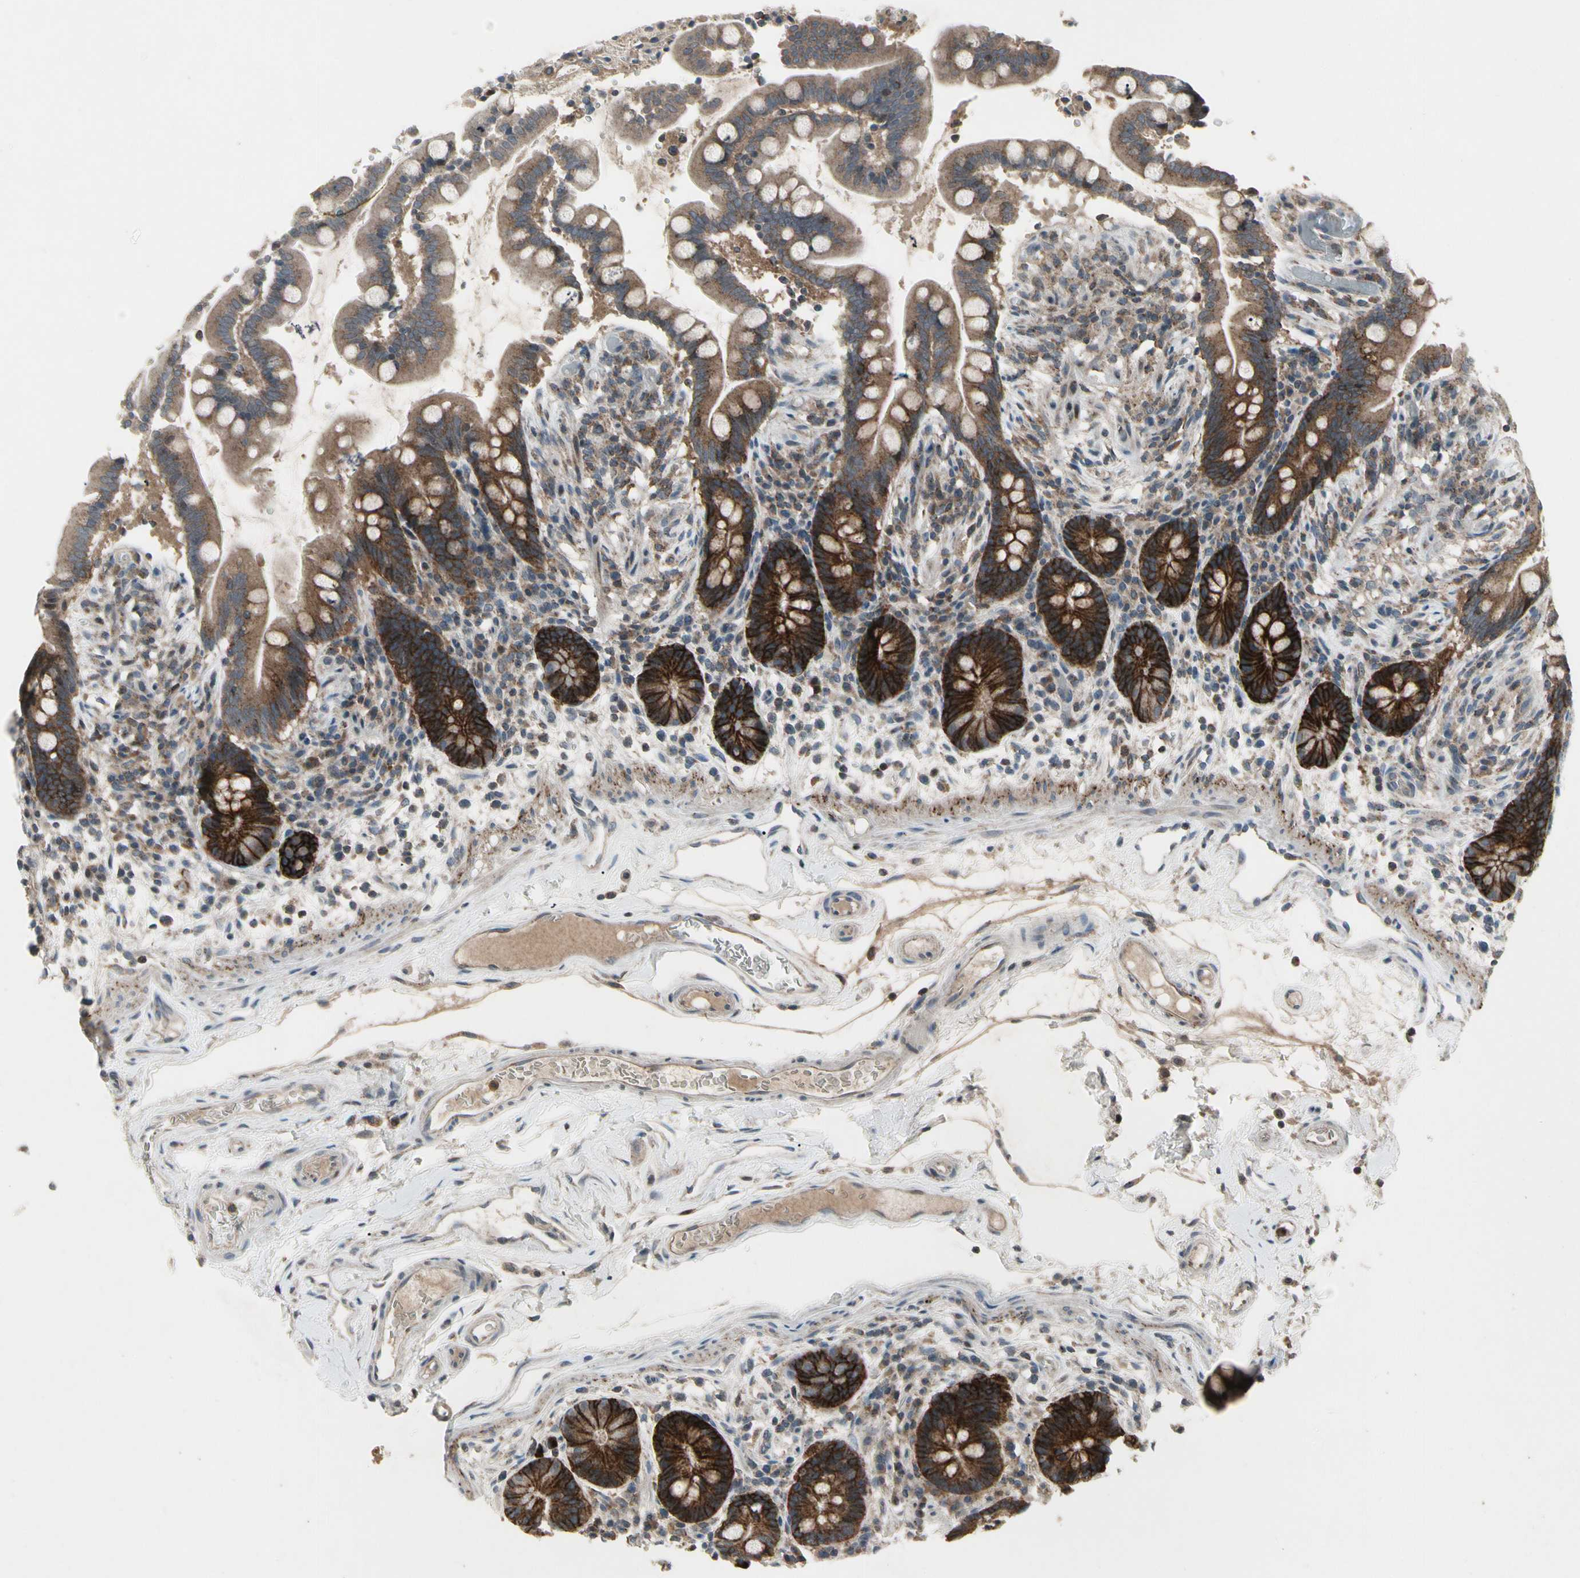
{"staining": {"intensity": "weak", "quantity": ">75%", "location": "cytoplasmic/membranous"}, "tissue": "colon", "cell_type": "Endothelial cells", "image_type": "normal", "snomed": [{"axis": "morphology", "description": "Normal tissue, NOS"}, {"axis": "topography", "description": "Colon"}], "caption": "Immunohistochemistry staining of normal colon, which reveals low levels of weak cytoplasmic/membranous positivity in approximately >75% of endothelial cells indicating weak cytoplasmic/membranous protein positivity. The staining was performed using DAB (3,3'-diaminobenzidine) (brown) for protein detection and nuclei were counterstained in hematoxylin (blue).", "gene": "NMI", "patient": {"sex": "male", "age": 73}}